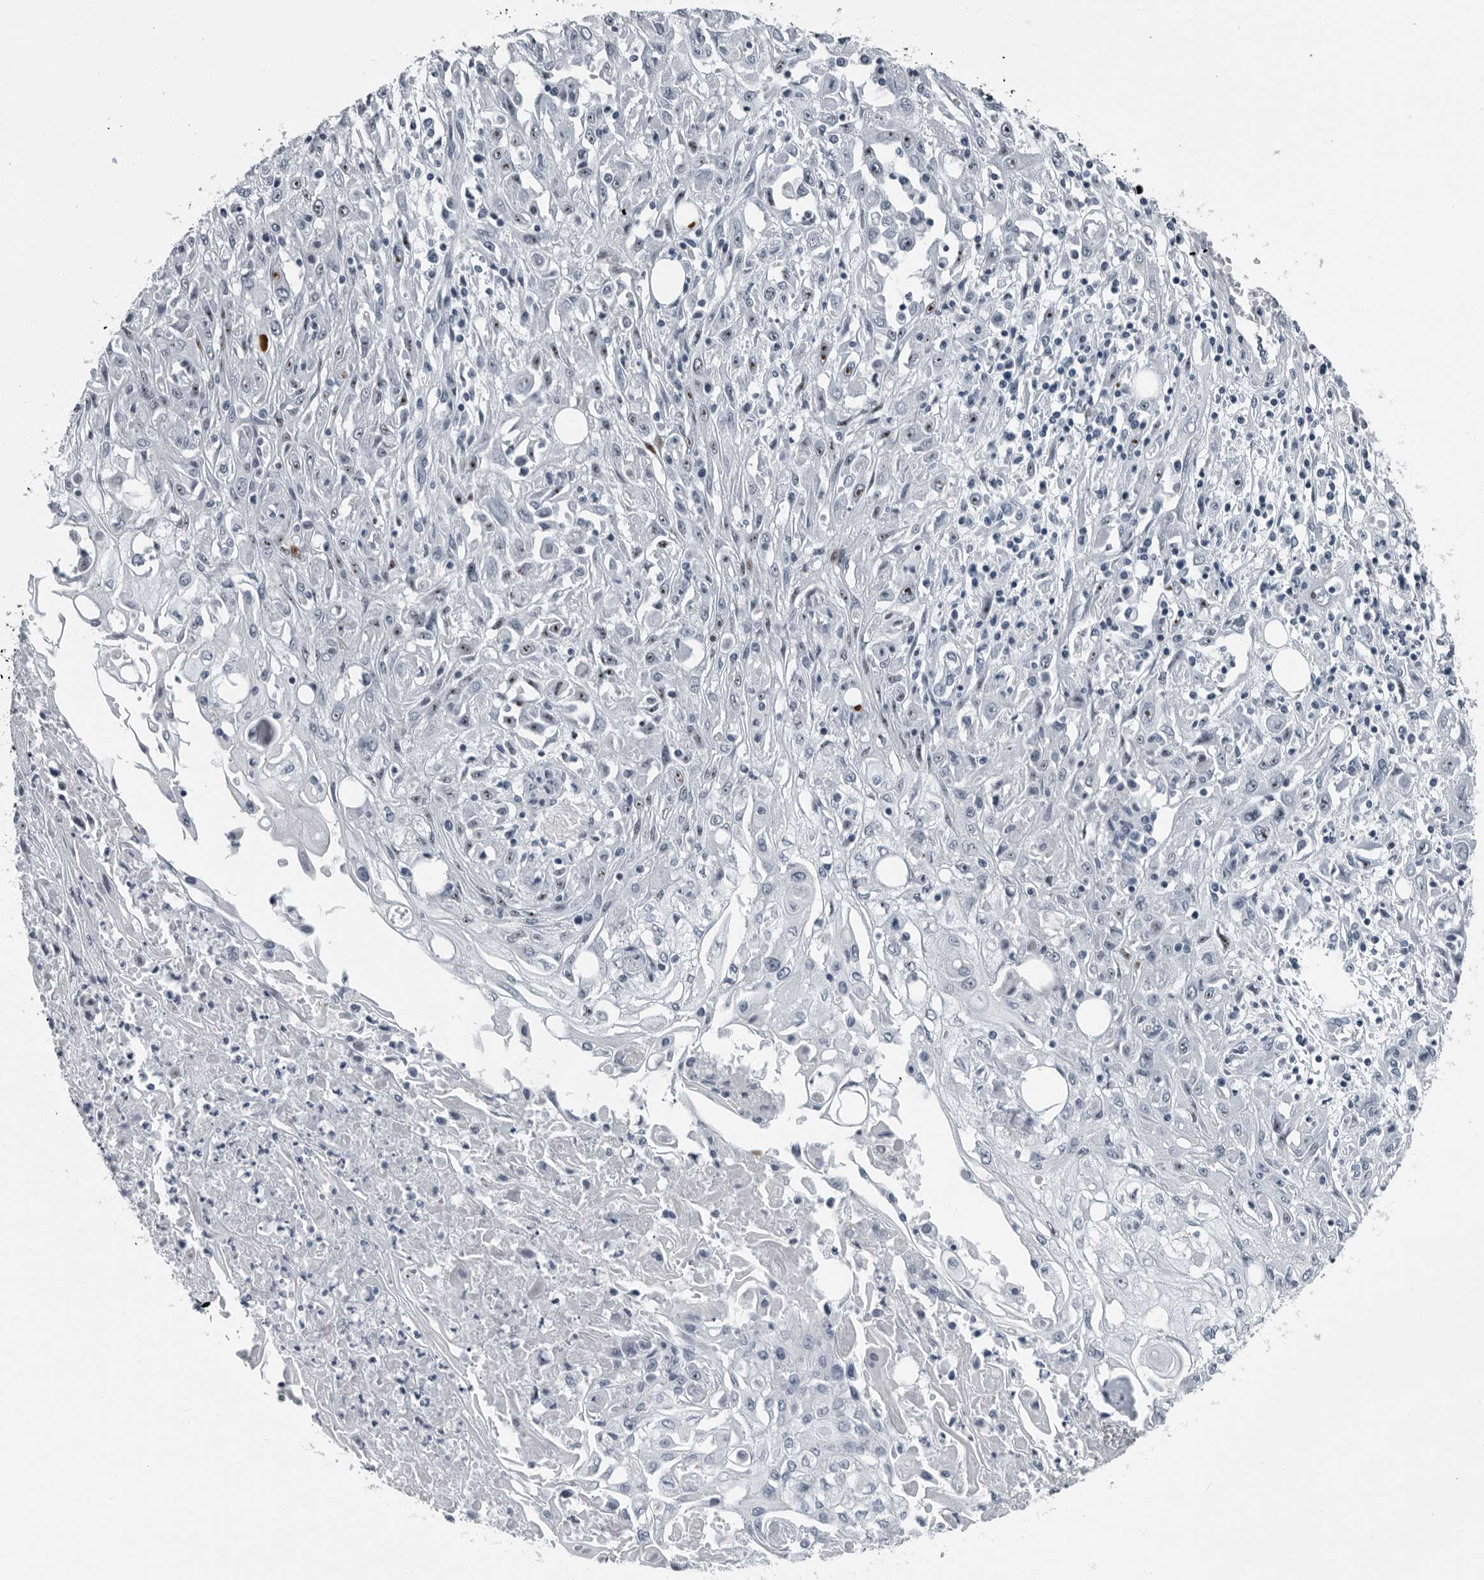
{"staining": {"intensity": "moderate", "quantity": "25%-75%", "location": "nuclear"}, "tissue": "skin cancer", "cell_type": "Tumor cells", "image_type": "cancer", "snomed": [{"axis": "morphology", "description": "Squamous cell carcinoma, NOS"}, {"axis": "morphology", "description": "Squamous cell carcinoma, metastatic, NOS"}, {"axis": "topography", "description": "Skin"}, {"axis": "topography", "description": "Lymph node"}], "caption": "Skin metastatic squamous cell carcinoma stained with immunohistochemistry (IHC) exhibits moderate nuclear staining in about 25%-75% of tumor cells. The staining was performed using DAB (3,3'-diaminobenzidine), with brown indicating positive protein expression. Nuclei are stained blue with hematoxylin.", "gene": "PDCD11", "patient": {"sex": "male", "age": 75}}